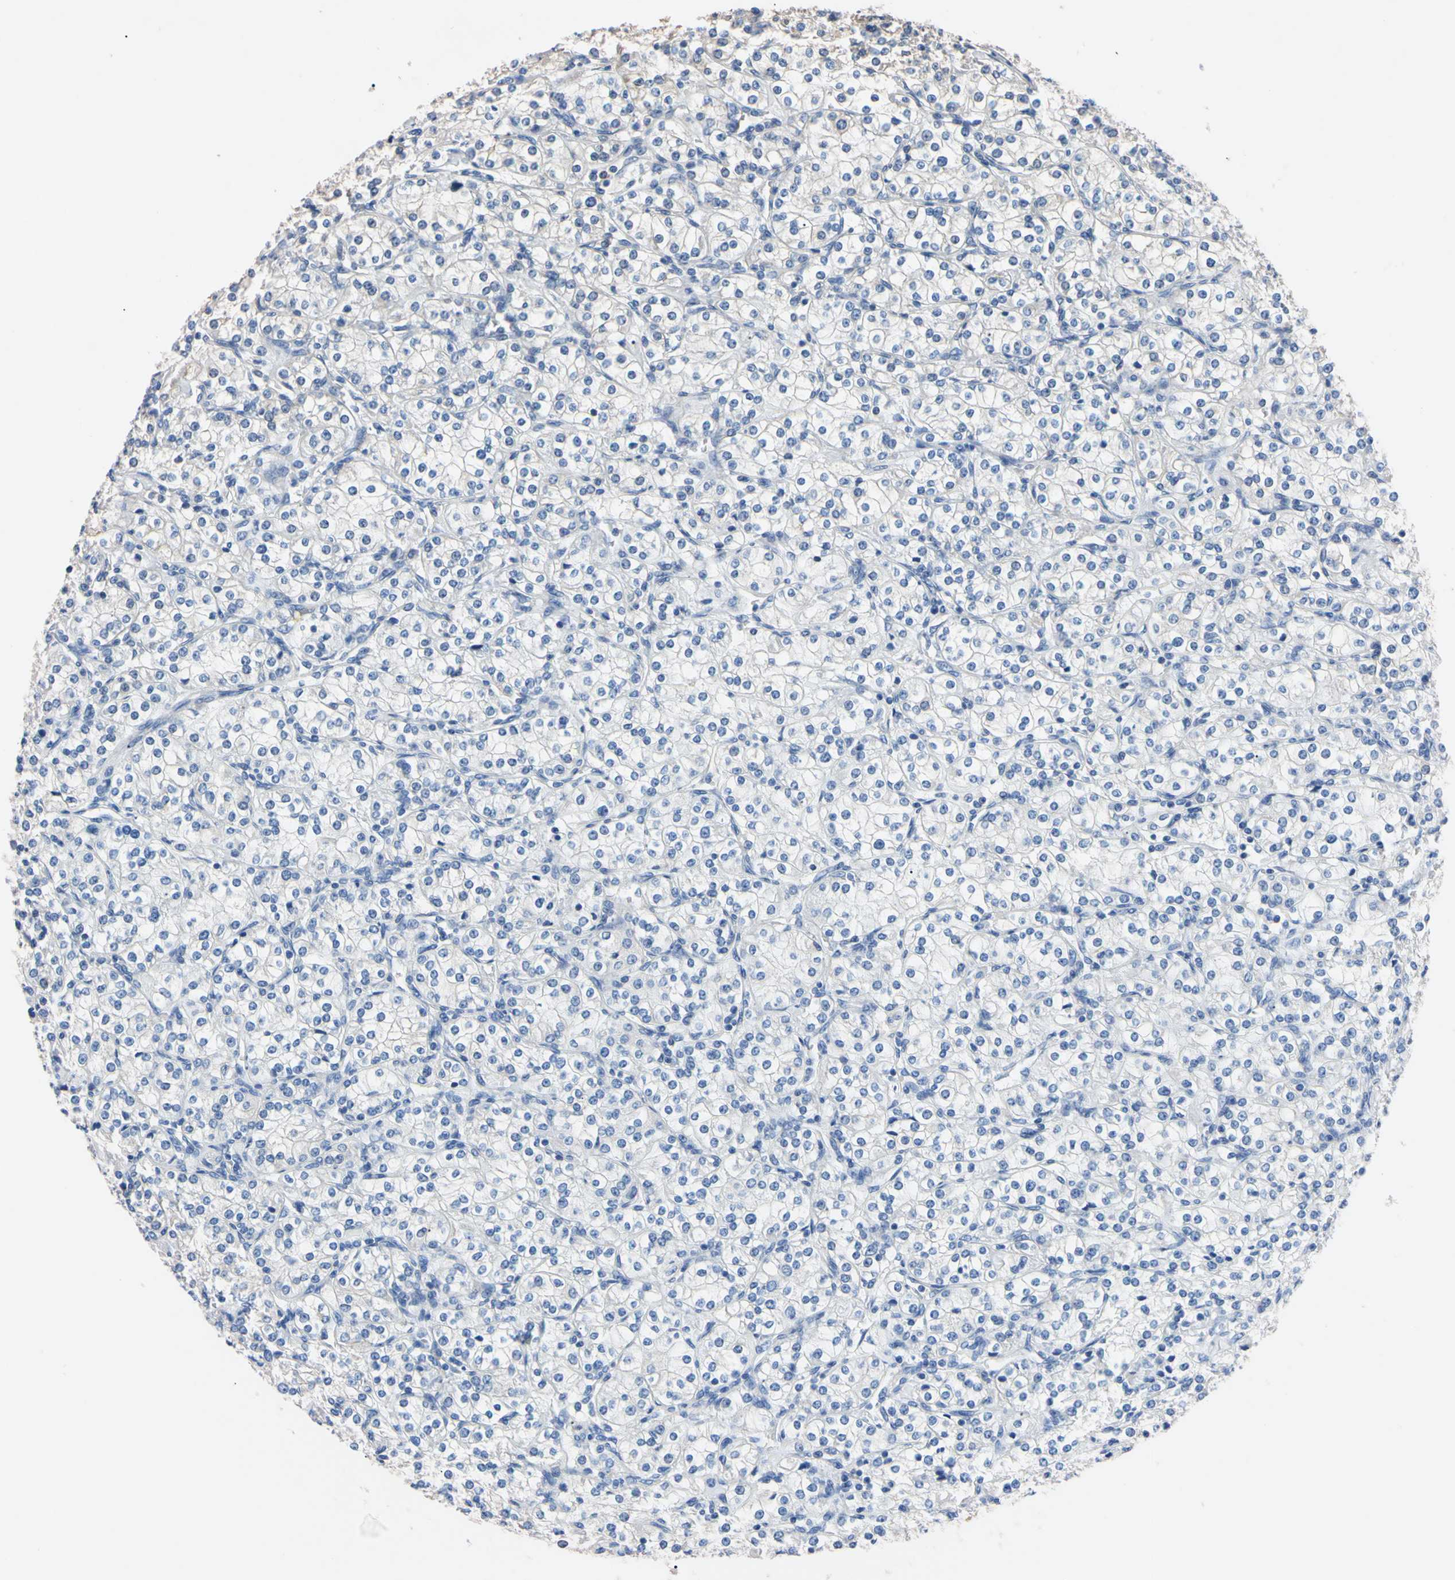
{"staining": {"intensity": "negative", "quantity": "none", "location": "none"}, "tissue": "renal cancer", "cell_type": "Tumor cells", "image_type": "cancer", "snomed": [{"axis": "morphology", "description": "Adenocarcinoma, NOS"}, {"axis": "topography", "description": "Kidney"}], "caption": "Immunohistochemical staining of human renal cancer (adenocarcinoma) exhibits no significant positivity in tumor cells. (DAB (3,3'-diaminobenzidine) immunohistochemistry (IHC) with hematoxylin counter stain).", "gene": "PNKD", "patient": {"sex": "male", "age": 77}}